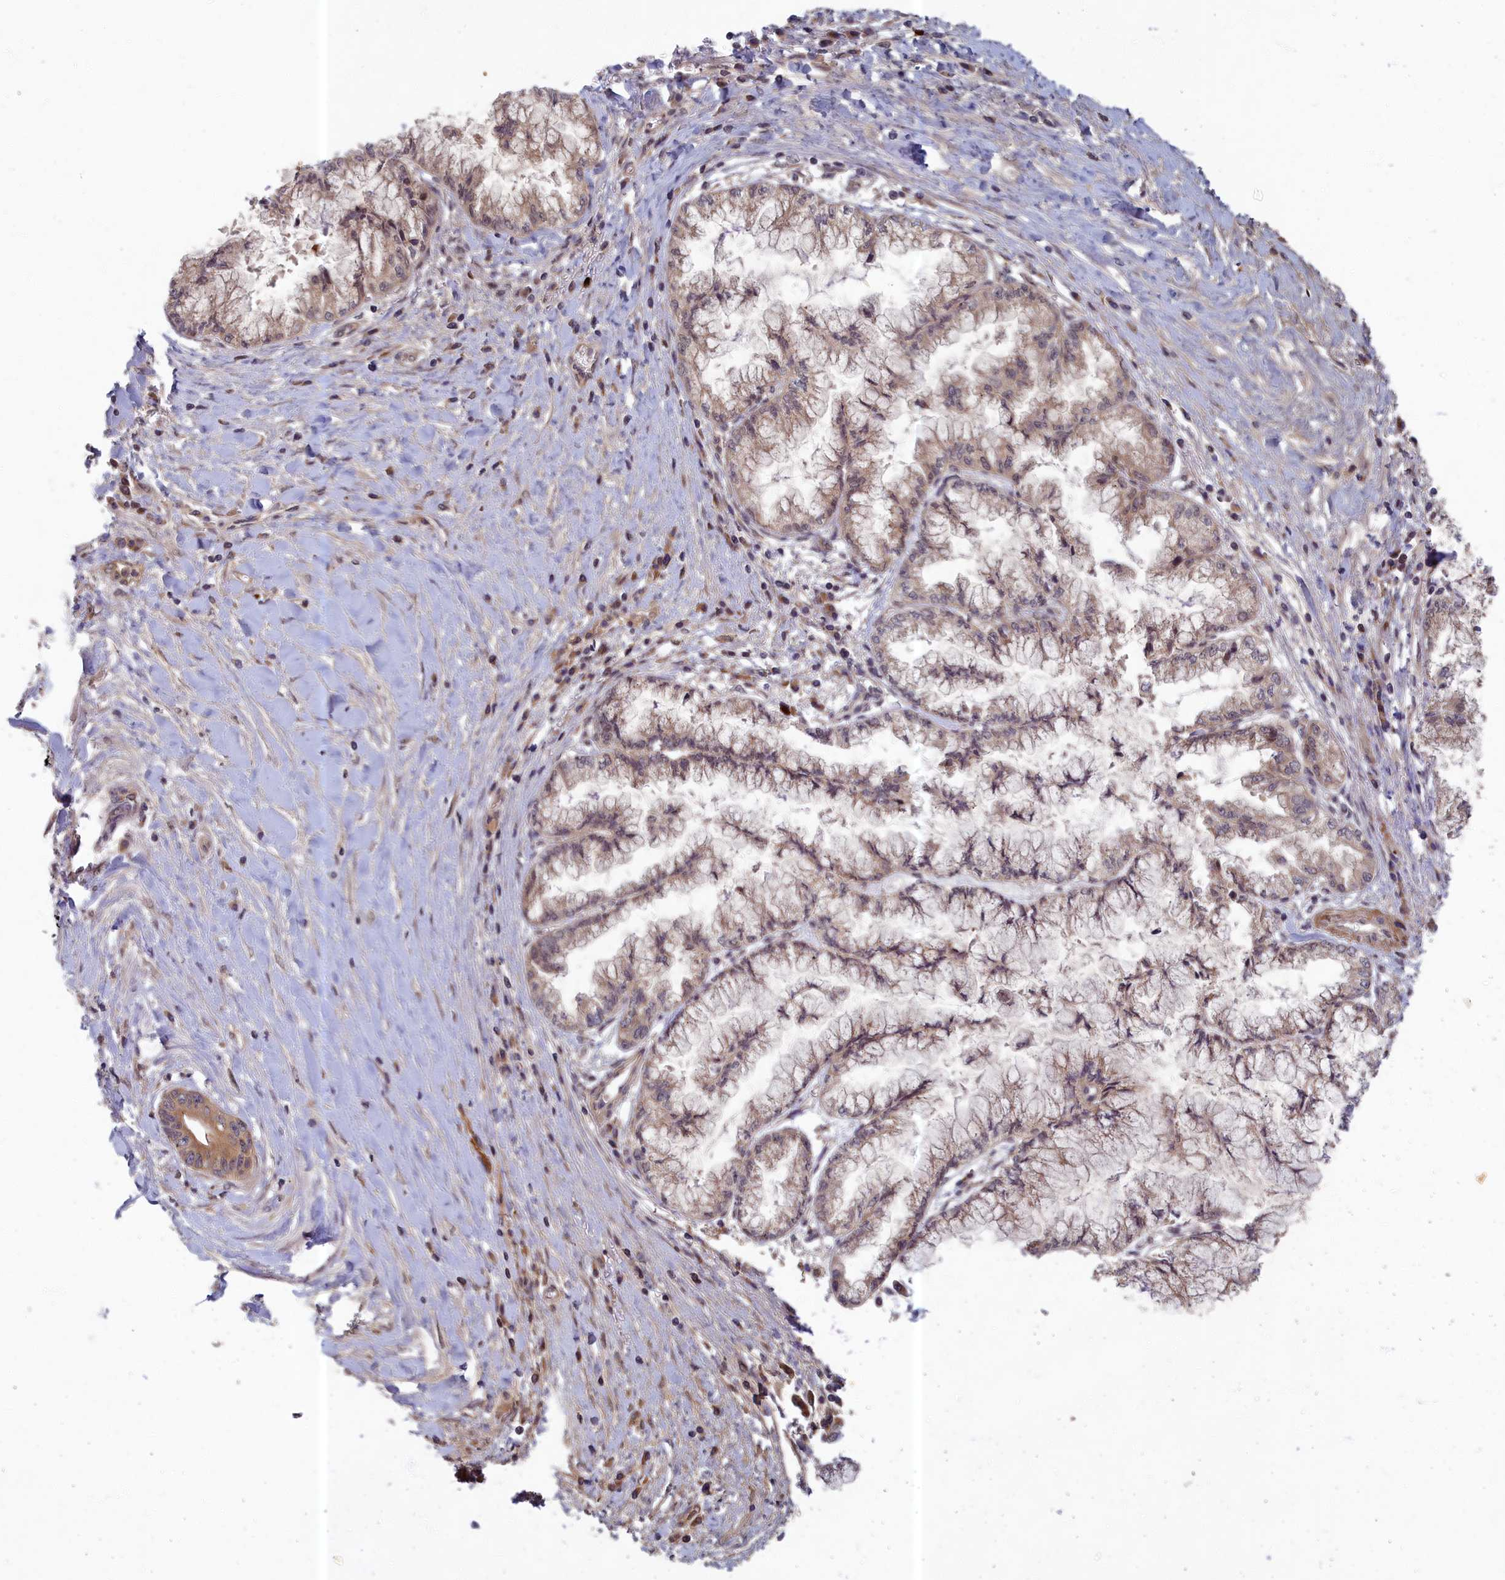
{"staining": {"intensity": "weak", "quantity": ">75%", "location": "cytoplasmic/membranous"}, "tissue": "pancreatic cancer", "cell_type": "Tumor cells", "image_type": "cancer", "snomed": [{"axis": "morphology", "description": "Adenocarcinoma, NOS"}, {"axis": "topography", "description": "Pancreas"}], "caption": "The immunohistochemical stain shows weak cytoplasmic/membranous staining in tumor cells of pancreatic cancer (adenocarcinoma) tissue.", "gene": "EARS2", "patient": {"sex": "male", "age": 73}}